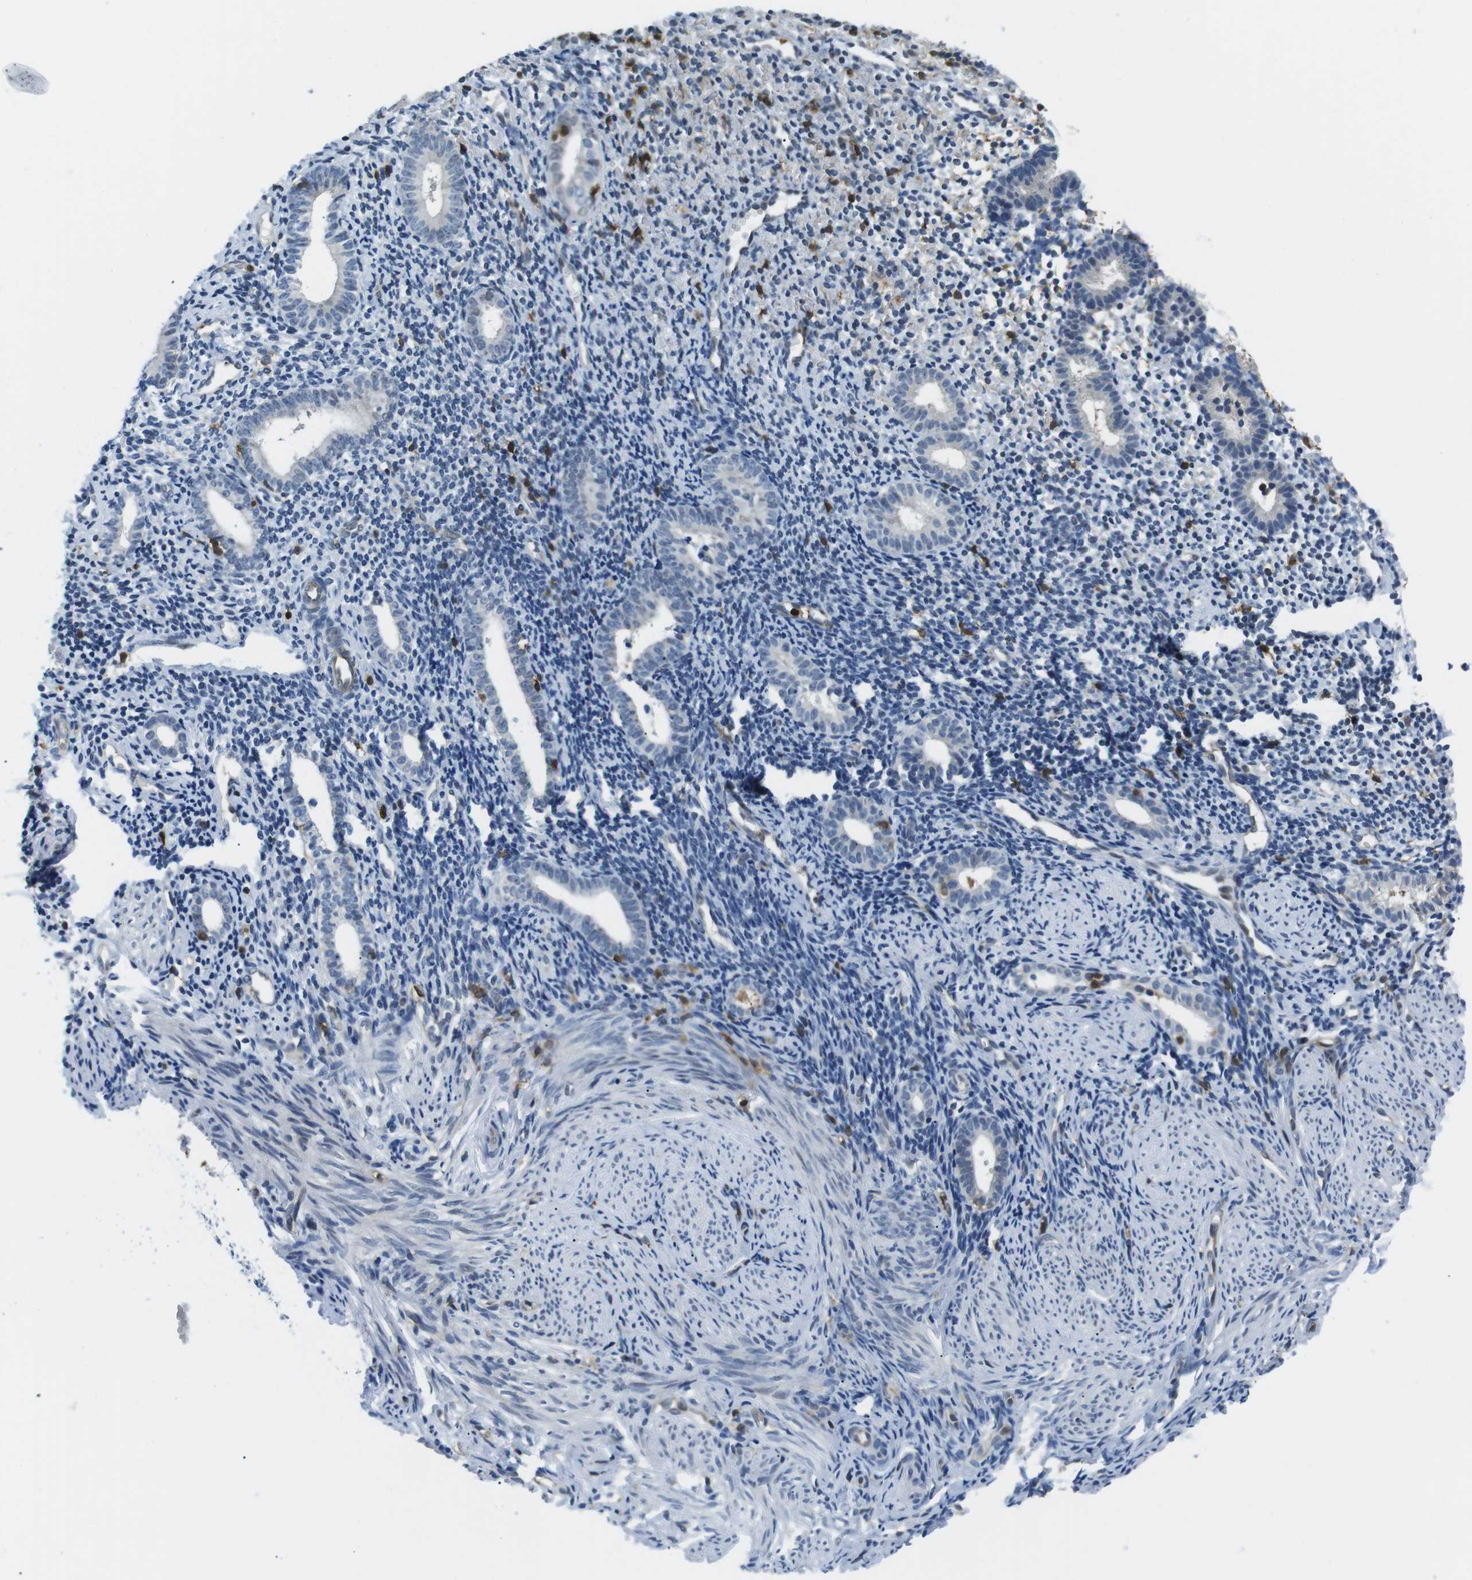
{"staining": {"intensity": "negative", "quantity": "none", "location": "none"}, "tissue": "endometrium", "cell_type": "Cells in endometrial stroma", "image_type": "normal", "snomed": [{"axis": "morphology", "description": "Normal tissue, NOS"}, {"axis": "topography", "description": "Endometrium"}], "caption": "Cells in endometrial stroma show no significant expression in normal endometrium.", "gene": "STK10", "patient": {"sex": "female", "age": 50}}